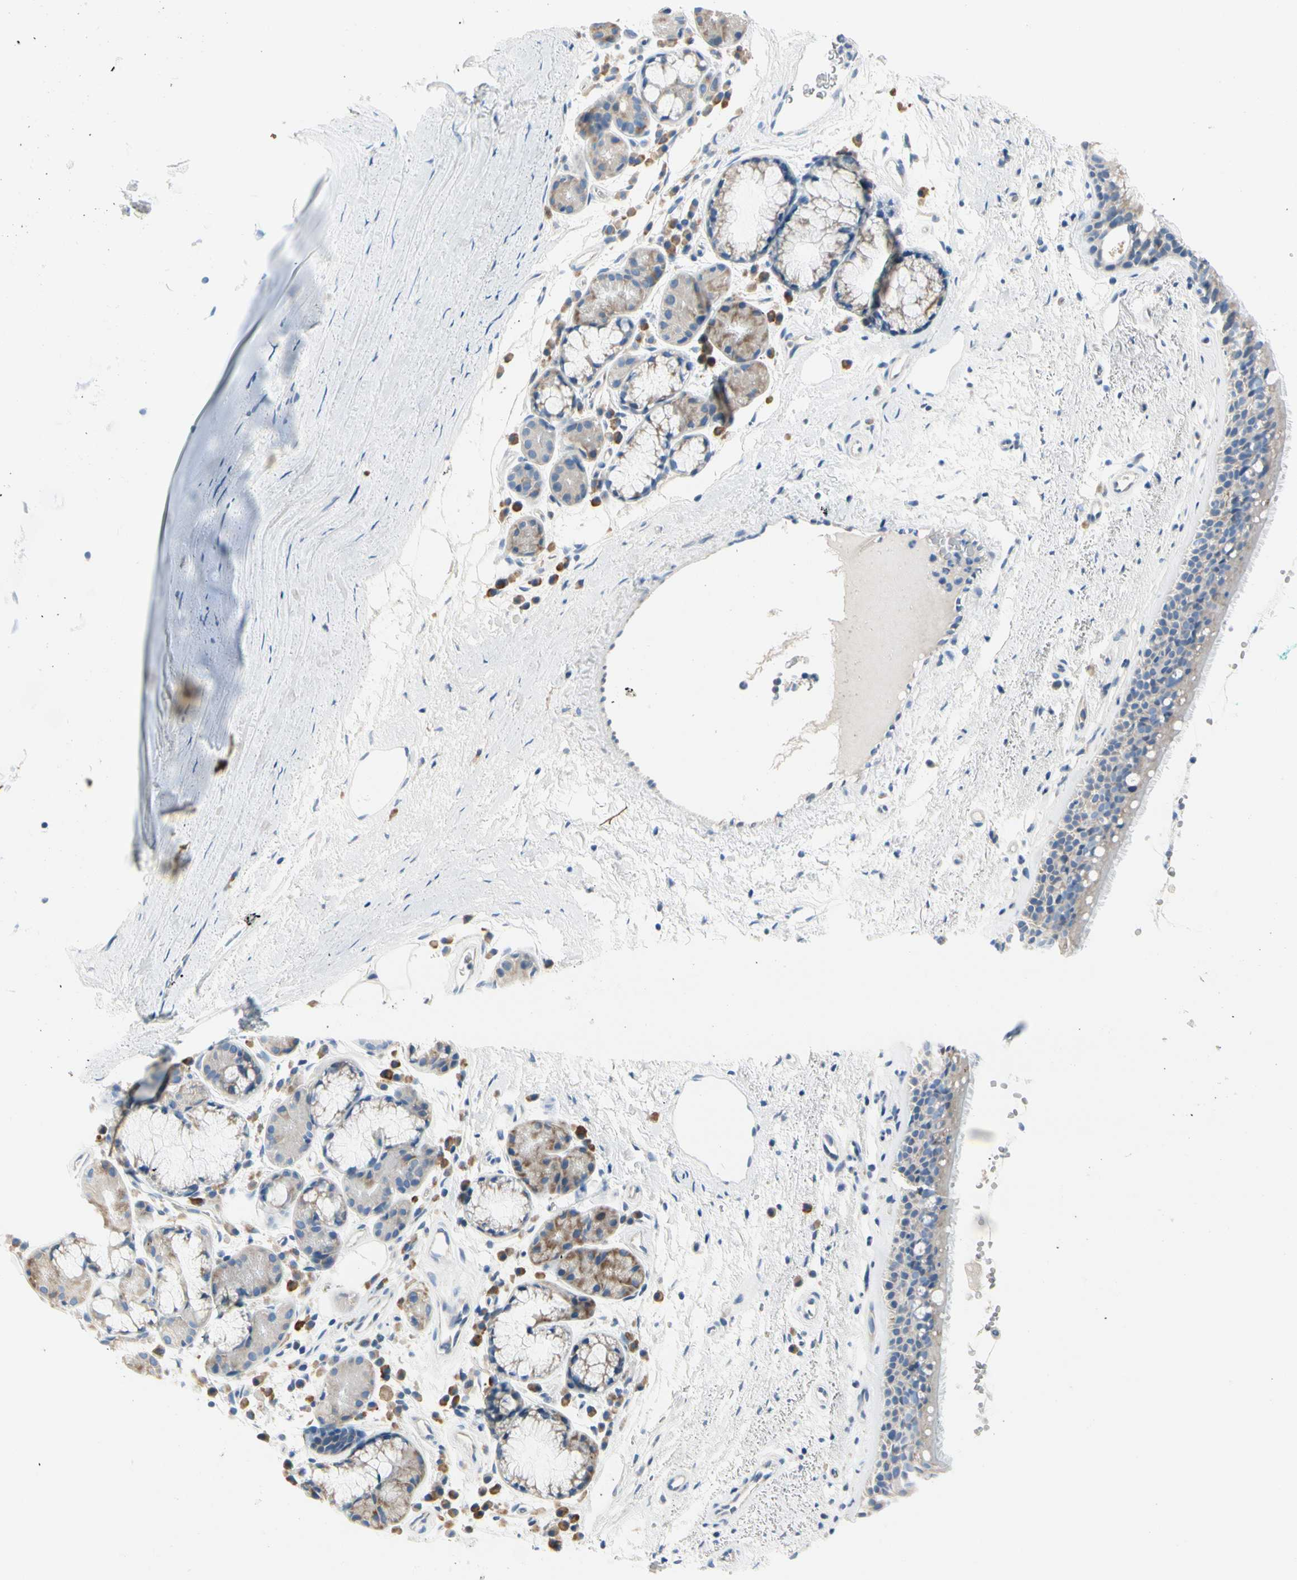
{"staining": {"intensity": "negative", "quantity": "none", "location": "none"}, "tissue": "bronchus", "cell_type": "Respiratory epithelial cells", "image_type": "normal", "snomed": [{"axis": "morphology", "description": "Normal tissue, NOS"}, {"axis": "topography", "description": "Bronchus"}], "caption": "Immunohistochemistry (IHC) of benign bronchus displays no expression in respiratory epithelial cells. (DAB IHC visualized using brightfield microscopy, high magnification).", "gene": "STXBP1", "patient": {"sex": "female", "age": 54}}